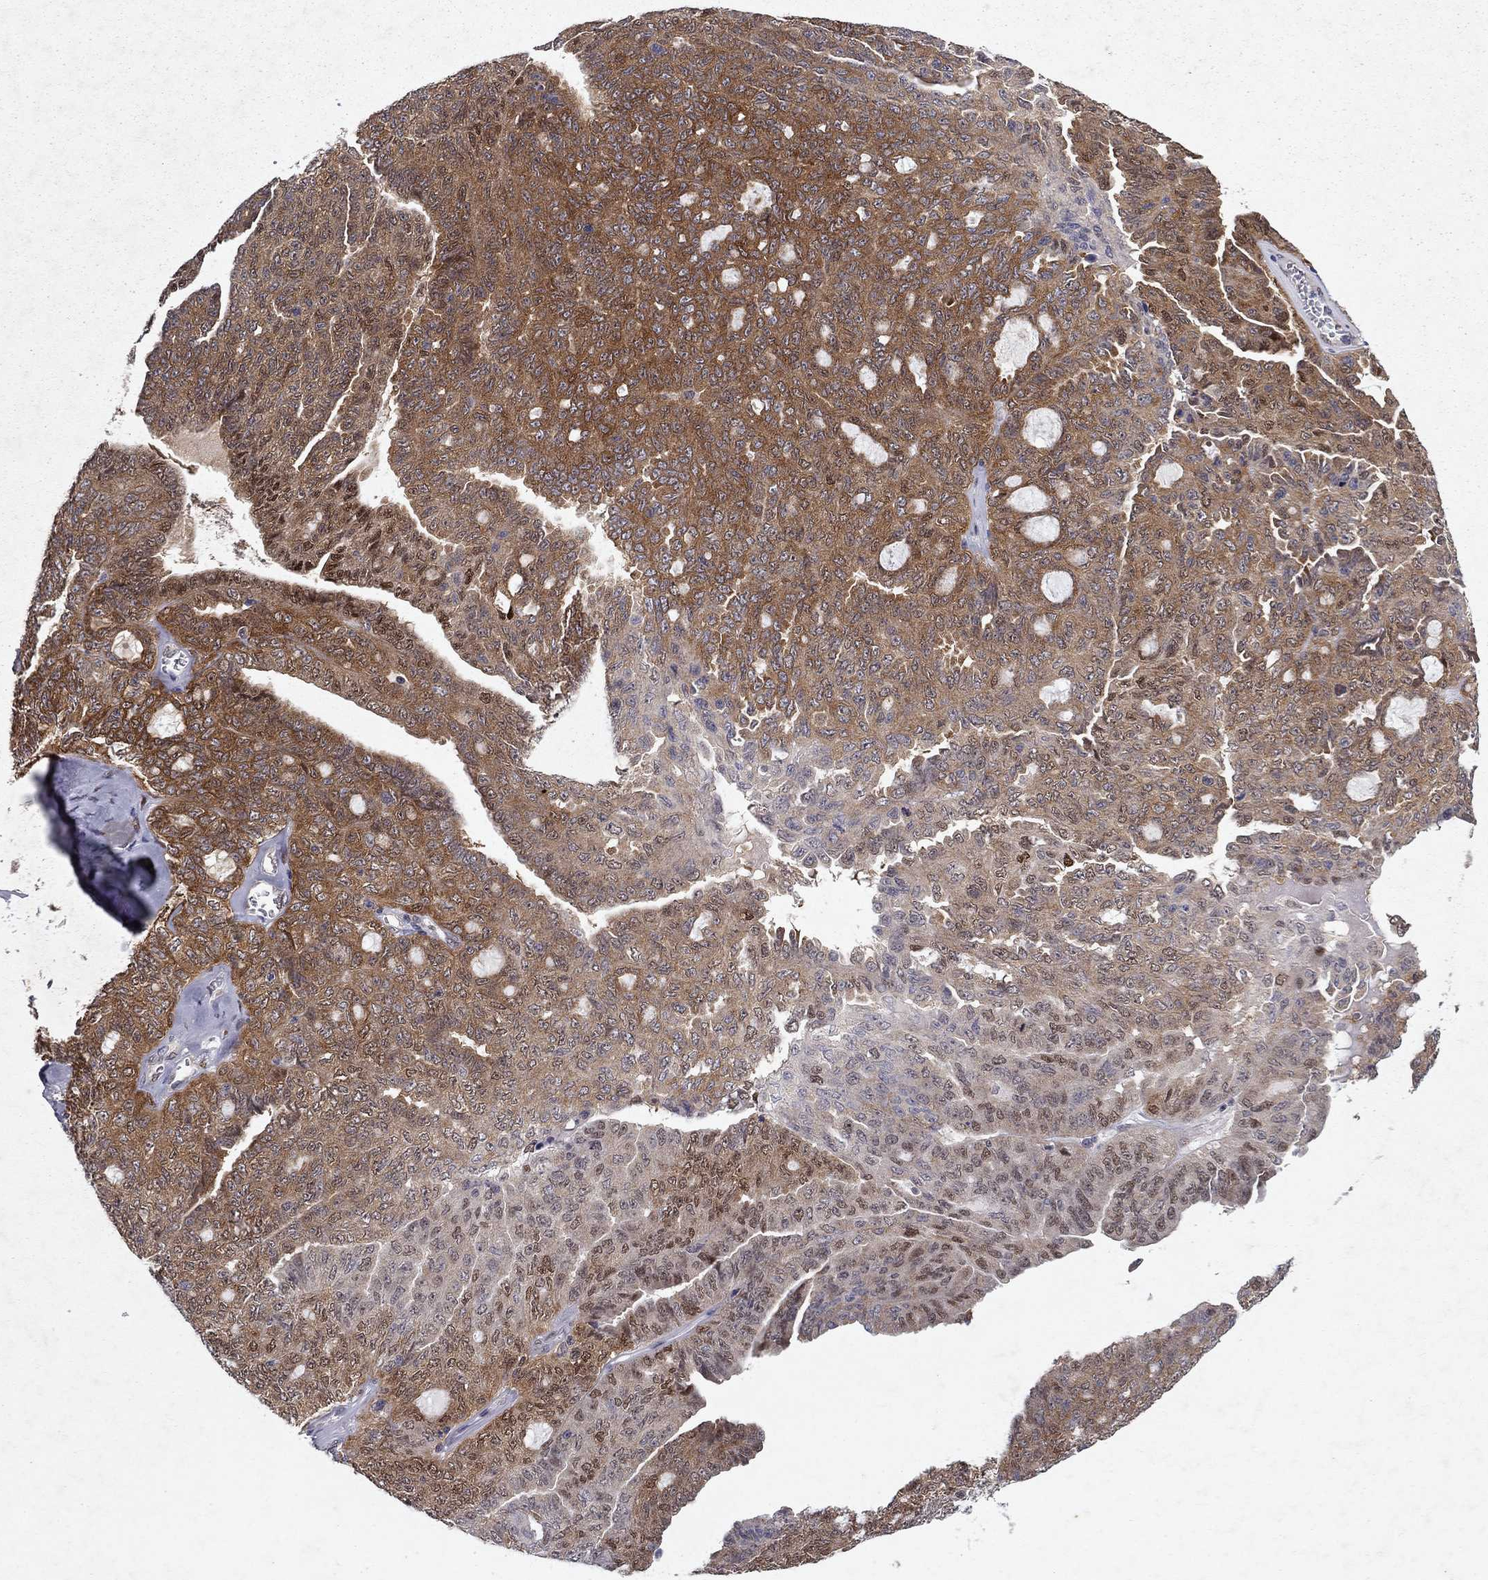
{"staining": {"intensity": "moderate", "quantity": ">75%", "location": "cytoplasmic/membranous"}, "tissue": "ovarian cancer", "cell_type": "Tumor cells", "image_type": "cancer", "snomed": [{"axis": "morphology", "description": "Cystadenocarcinoma, serous, NOS"}, {"axis": "topography", "description": "Ovary"}], "caption": "Ovarian cancer (serous cystadenocarcinoma) stained with immunohistochemistry (IHC) reveals moderate cytoplasmic/membranous staining in about >75% of tumor cells.", "gene": "CRTC1", "patient": {"sex": "female", "age": 71}}